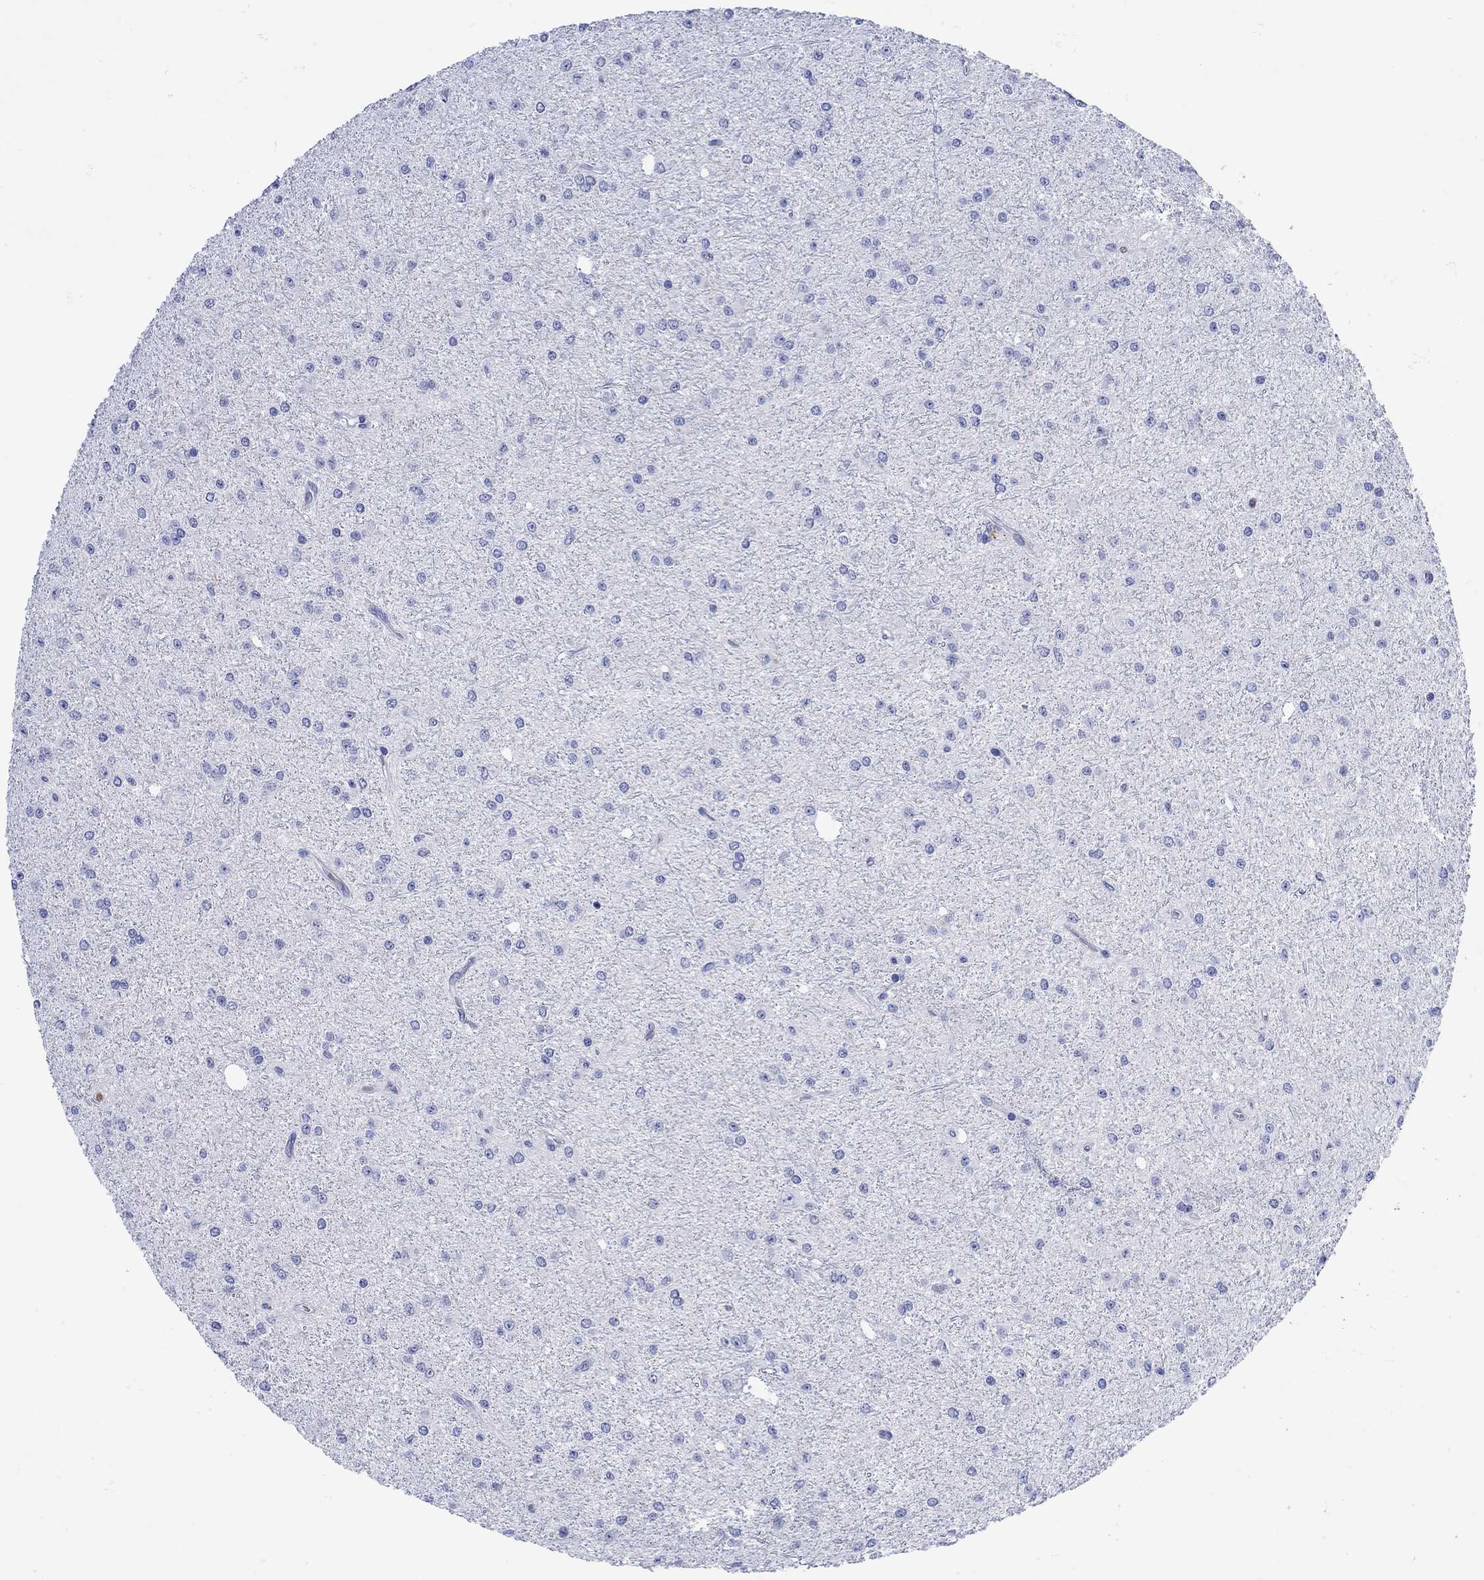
{"staining": {"intensity": "negative", "quantity": "none", "location": "none"}, "tissue": "glioma", "cell_type": "Tumor cells", "image_type": "cancer", "snomed": [{"axis": "morphology", "description": "Glioma, malignant, Low grade"}, {"axis": "topography", "description": "Brain"}], "caption": "IHC micrograph of neoplastic tissue: malignant glioma (low-grade) stained with DAB (3,3'-diaminobenzidine) exhibits no significant protein positivity in tumor cells.", "gene": "LINGO3", "patient": {"sex": "male", "age": 27}}